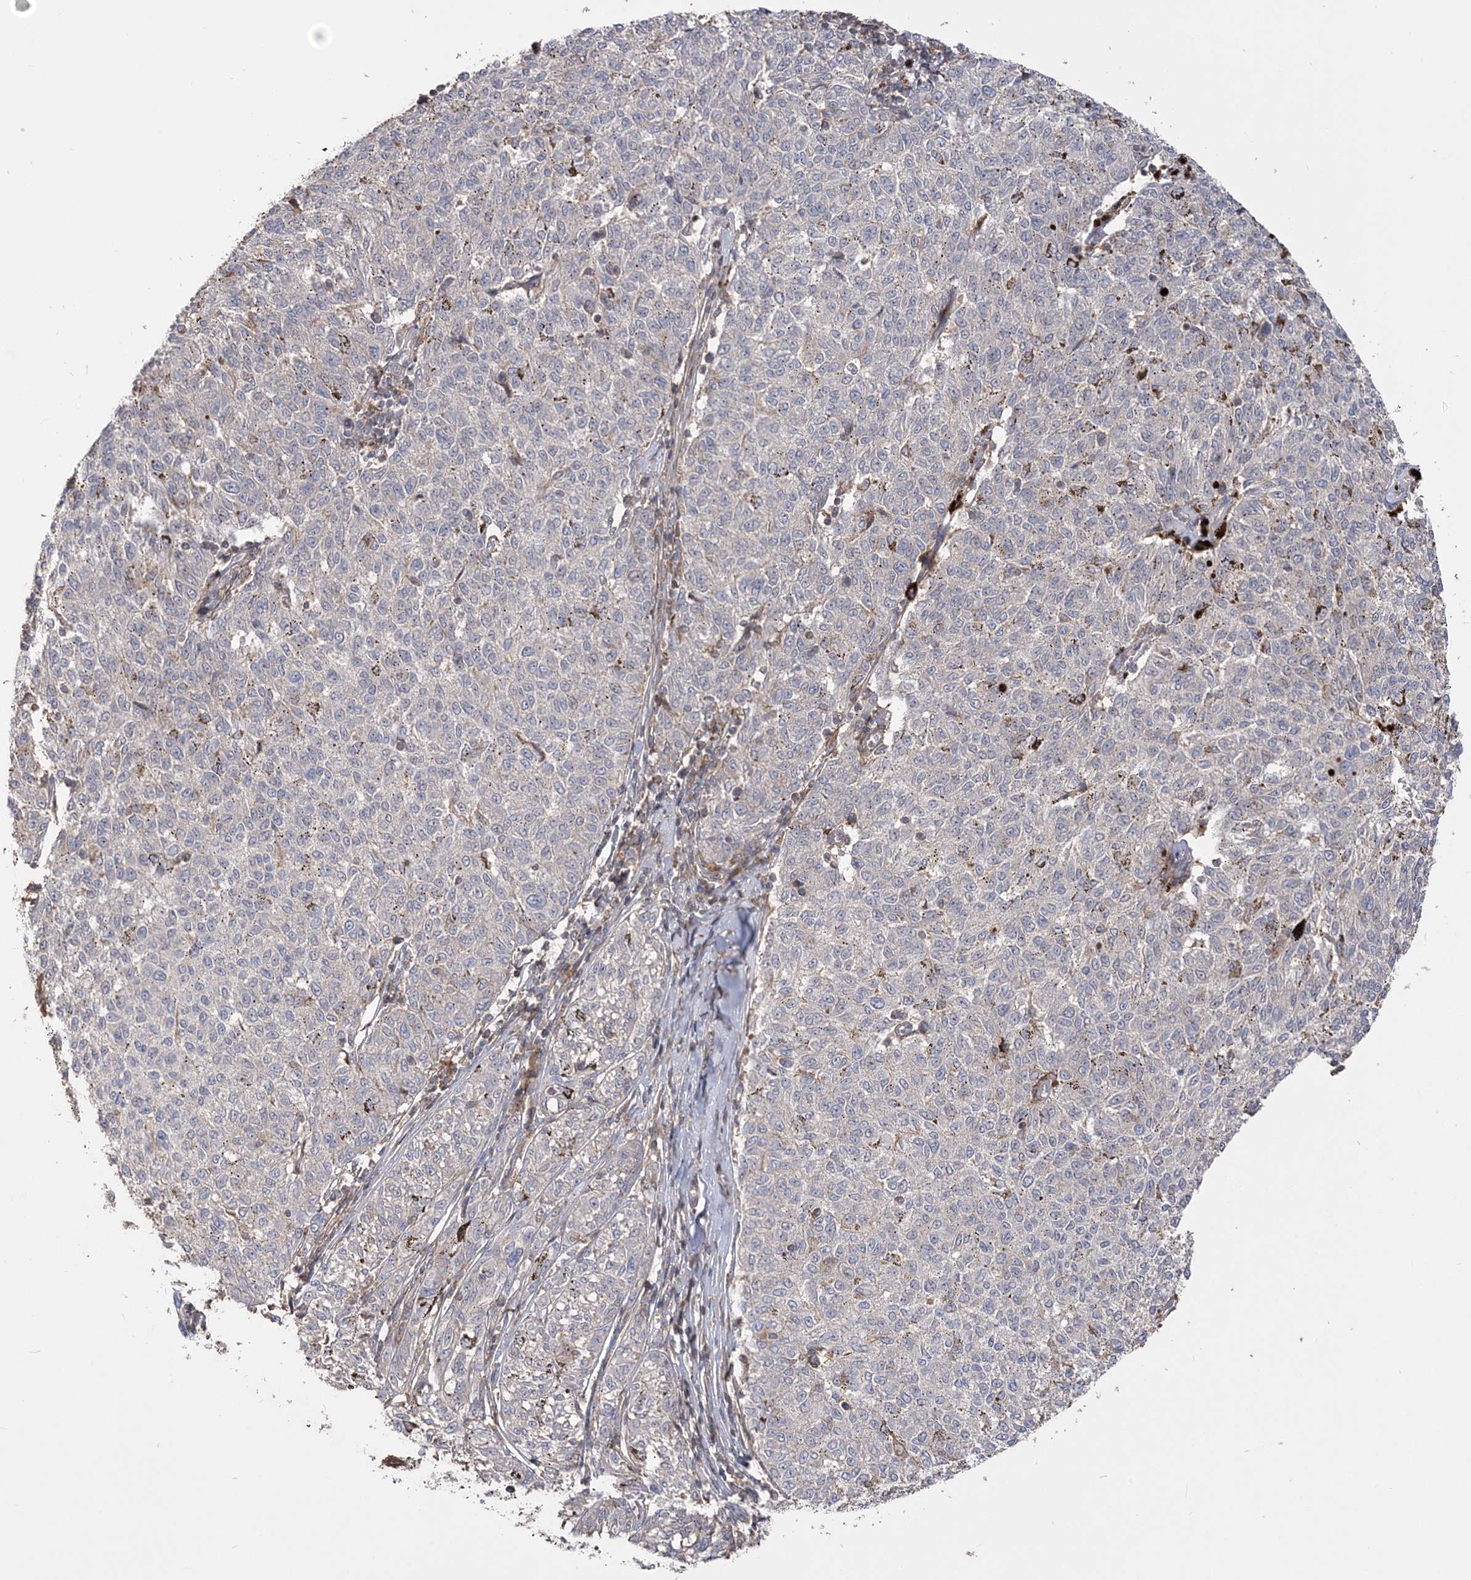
{"staining": {"intensity": "negative", "quantity": "none", "location": "none"}, "tissue": "melanoma", "cell_type": "Tumor cells", "image_type": "cancer", "snomed": [{"axis": "morphology", "description": "Malignant melanoma, NOS"}, {"axis": "topography", "description": "Skin"}], "caption": "Photomicrograph shows no protein positivity in tumor cells of malignant melanoma tissue. (Brightfield microscopy of DAB (3,3'-diaminobenzidine) IHC at high magnification).", "gene": "SLFN14", "patient": {"sex": "female", "age": 72}}